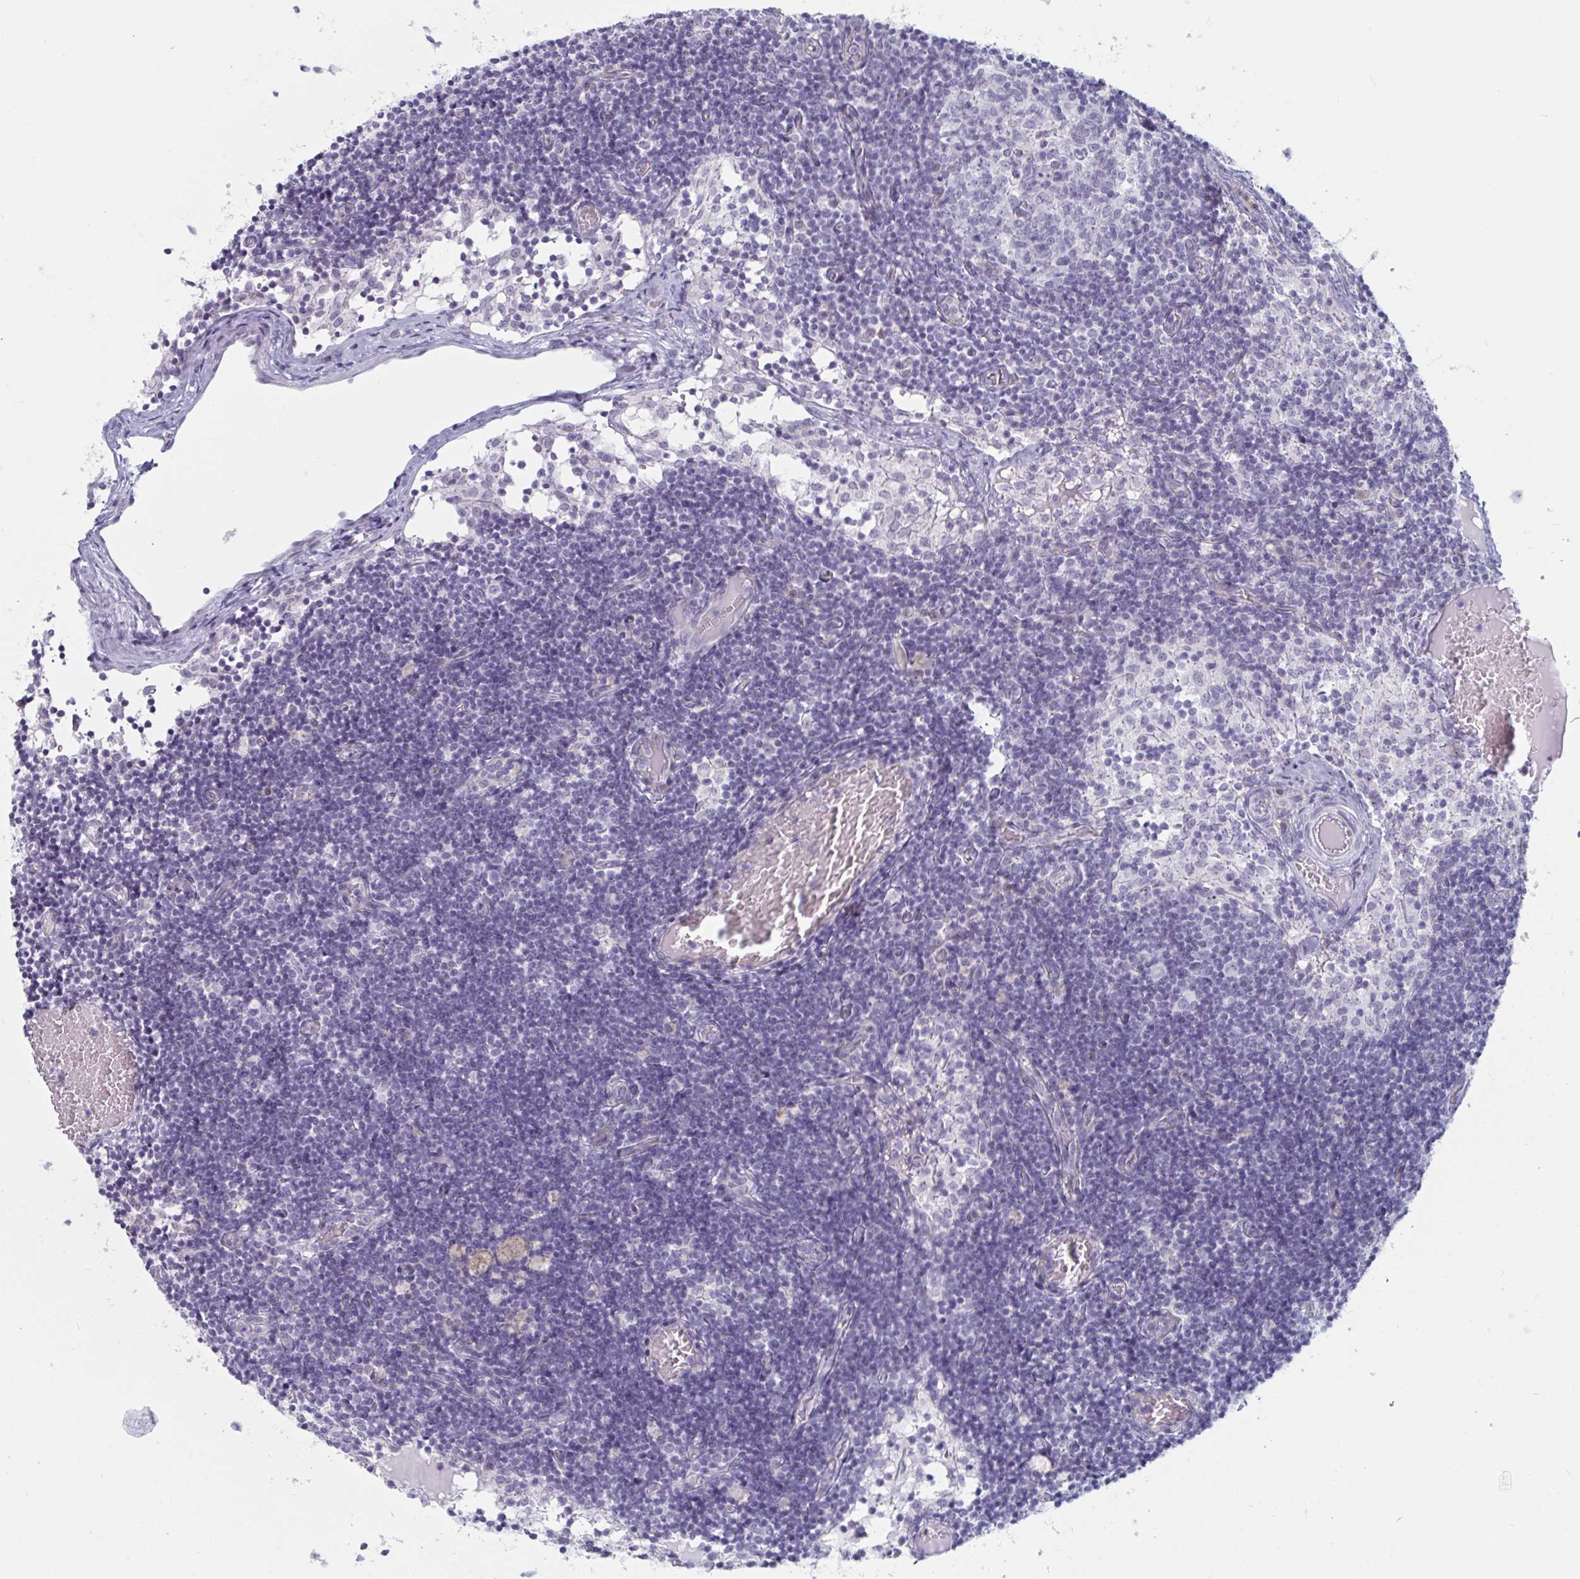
{"staining": {"intensity": "negative", "quantity": "none", "location": "none"}, "tissue": "lymph node", "cell_type": "Germinal center cells", "image_type": "normal", "snomed": [{"axis": "morphology", "description": "Normal tissue, NOS"}, {"axis": "topography", "description": "Lymph node"}], "caption": "Lymph node was stained to show a protein in brown. There is no significant expression in germinal center cells. Nuclei are stained in blue.", "gene": "FOXA1", "patient": {"sex": "female", "age": 31}}